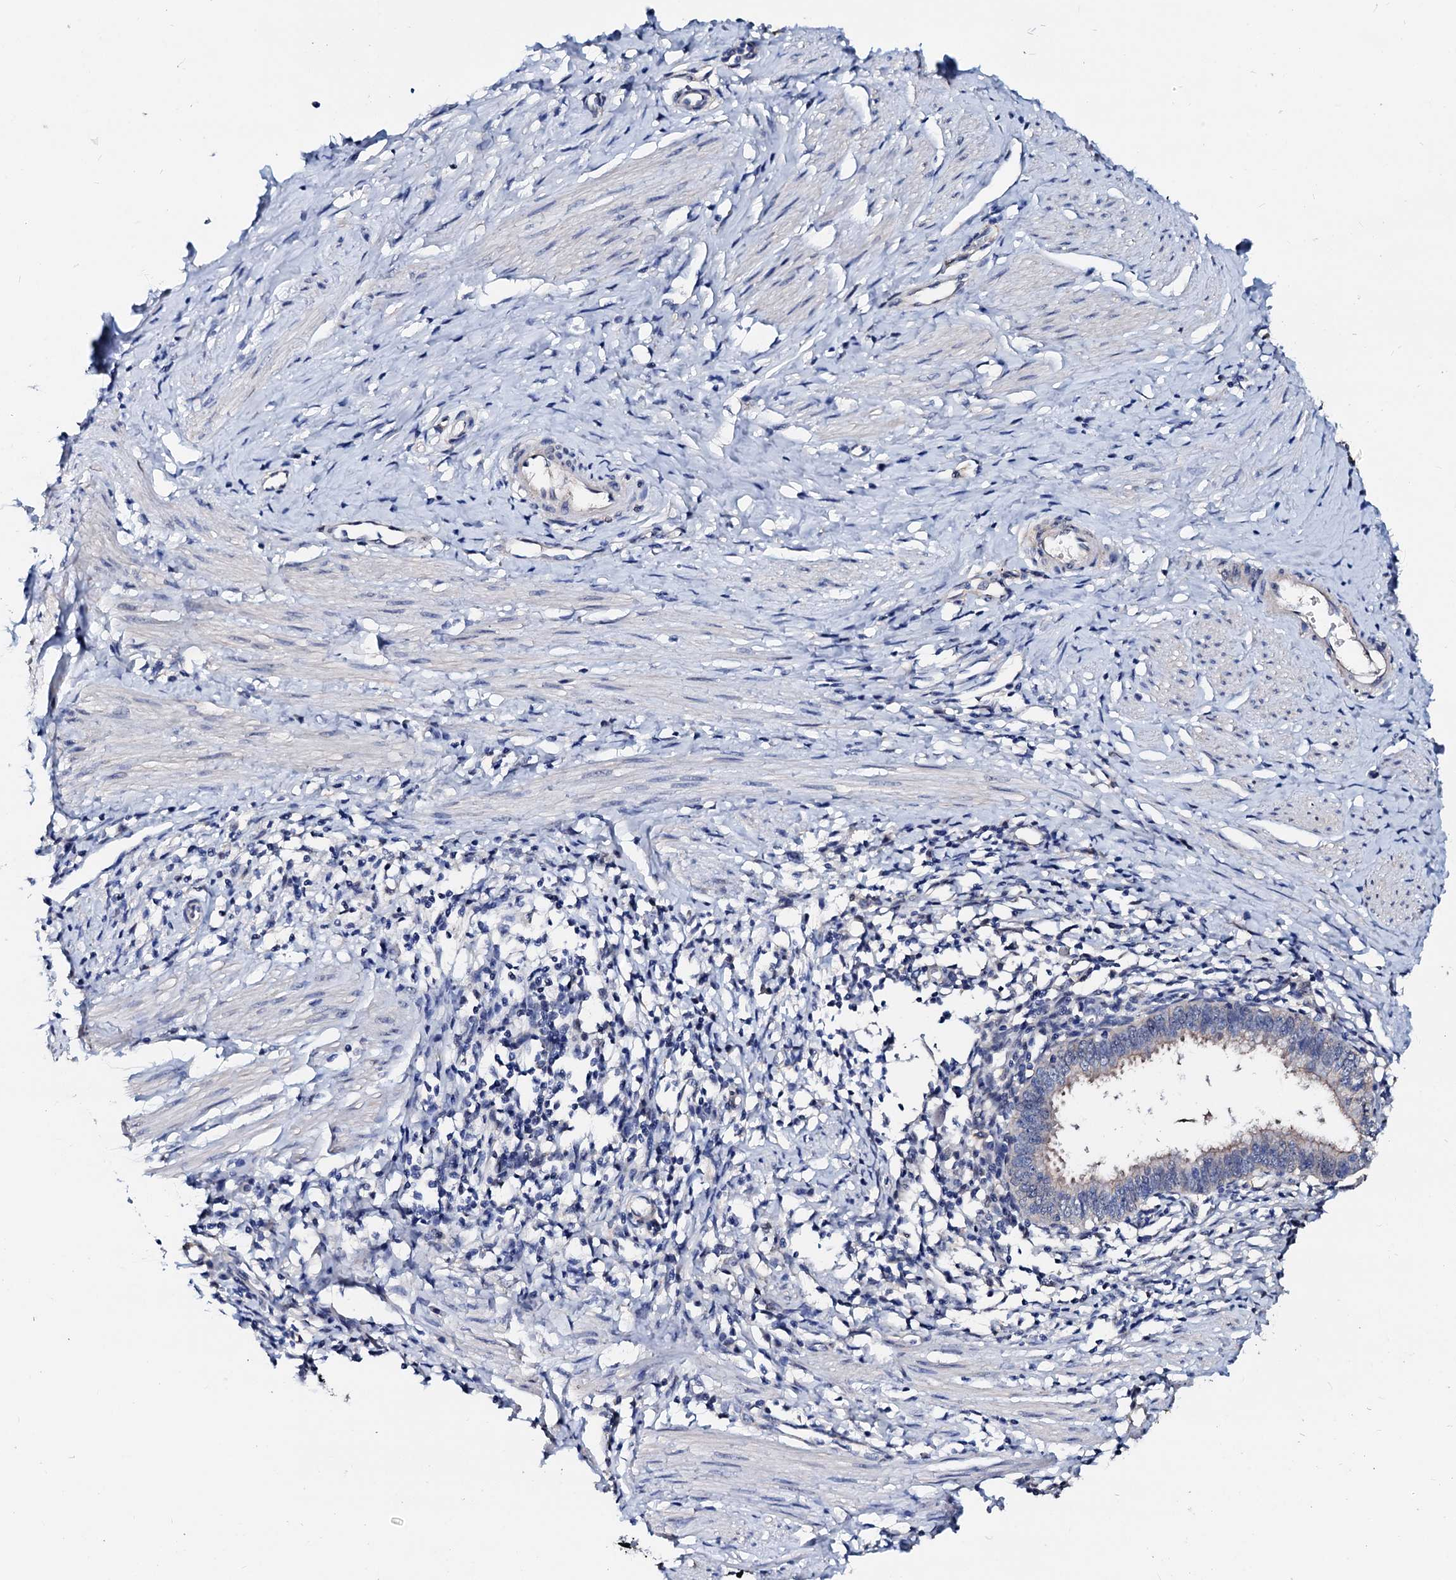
{"staining": {"intensity": "weak", "quantity": "<25%", "location": "cytoplasmic/membranous"}, "tissue": "cervical cancer", "cell_type": "Tumor cells", "image_type": "cancer", "snomed": [{"axis": "morphology", "description": "Adenocarcinoma, NOS"}, {"axis": "topography", "description": "Cervix"}], "caption": "The micrograph demonstrates no staining of tumor cells in cervical adenocarcinoma.", "gene": "CSN2", "patient": {"sex": "female", "age": 36}}